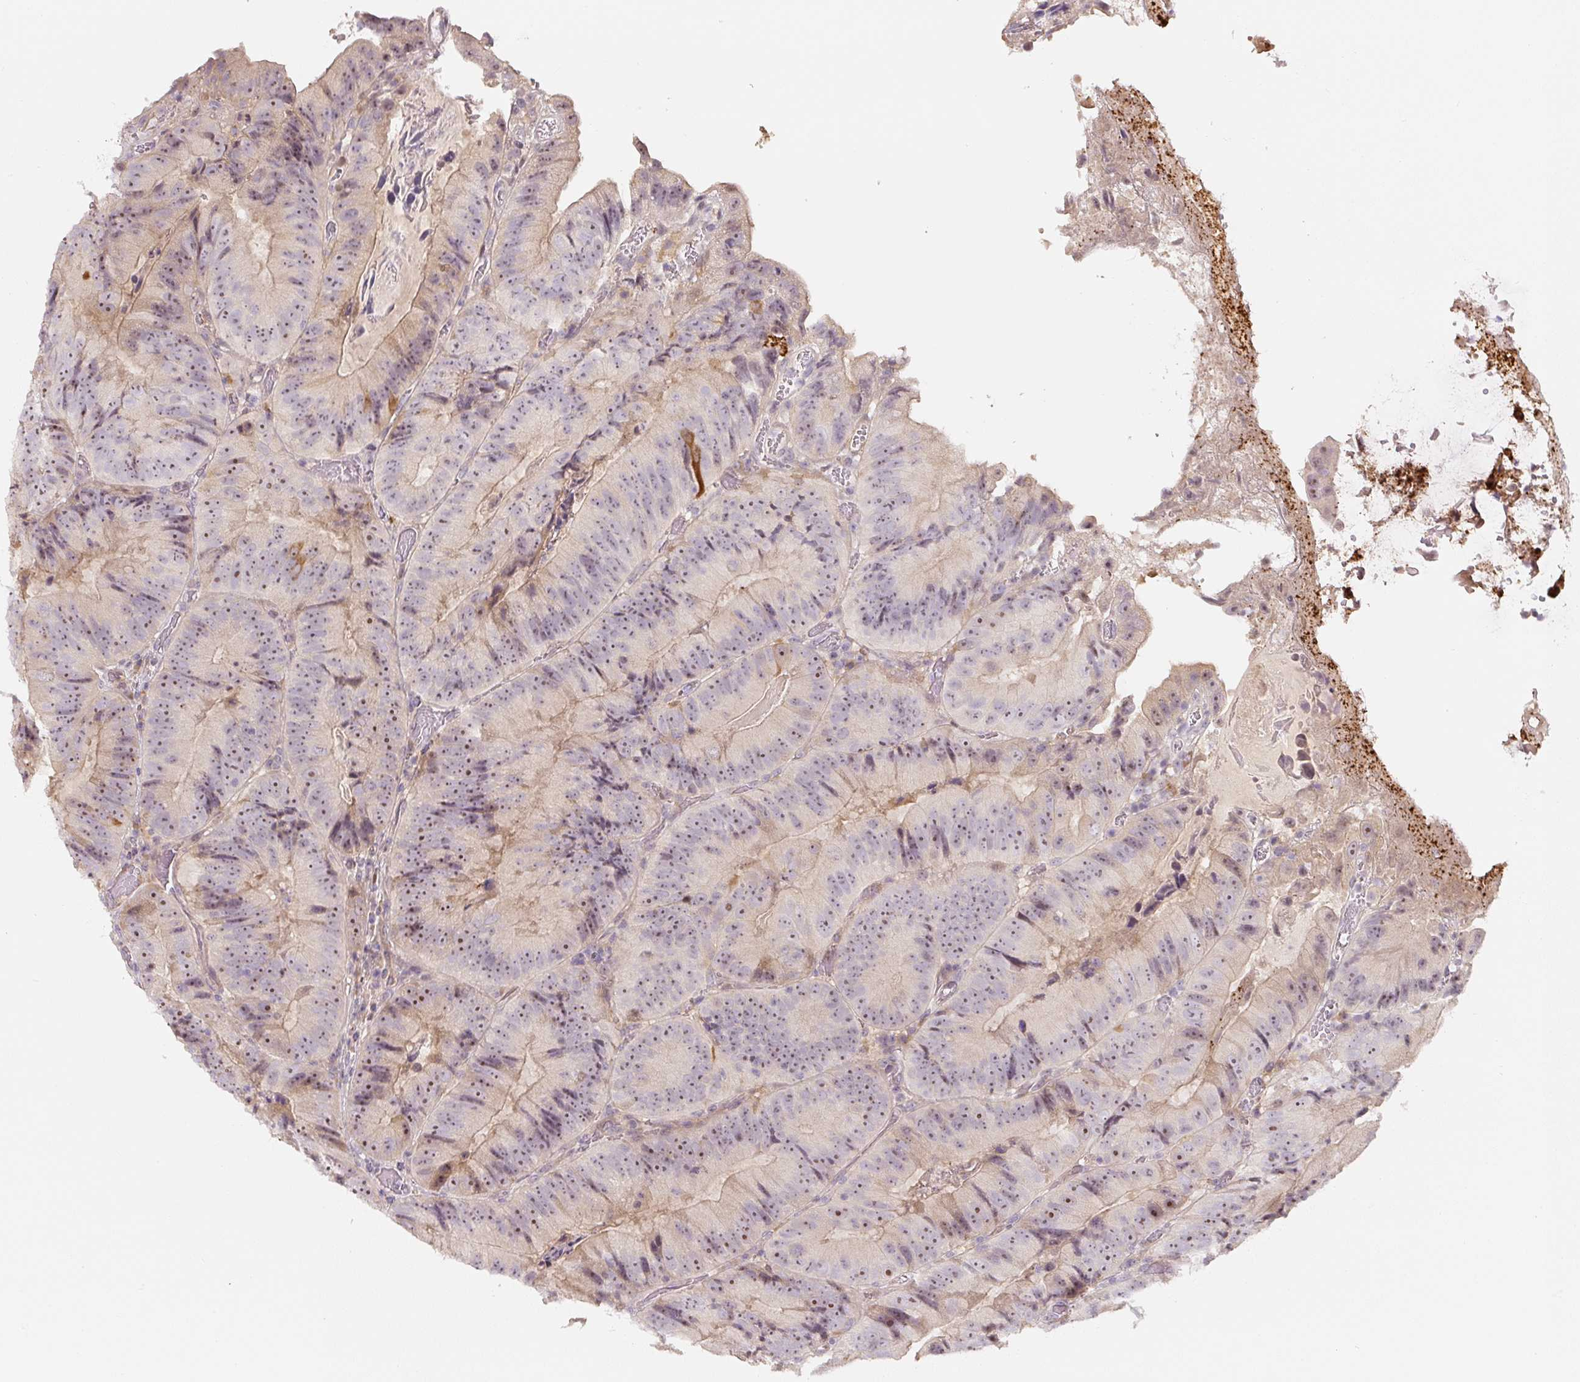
{"staining": {"intensity": "moderate", "quantity": ">75%", "location": "nuclear"}, "tissue": "colorectal cancer", "cell_type": "Tumor cells", "image_type": "cancer", "snomed": [{"axis": "morphology", "description": "Adenocarcinoma, NOS"}, {"axis": "topography", "description": "Colon"}], "caption": "Colorectal cancer stained with DAB (3,3'-diaminobenzidine) immunohistochemistry shows medium levels of moderate nuclear staining in approximately >75% of tumor cells. (Brightfield microscopy of DAB IHC at high magnification).", "gene": "PWWP3B", "patient": {"sex": "female", "age": 86}}